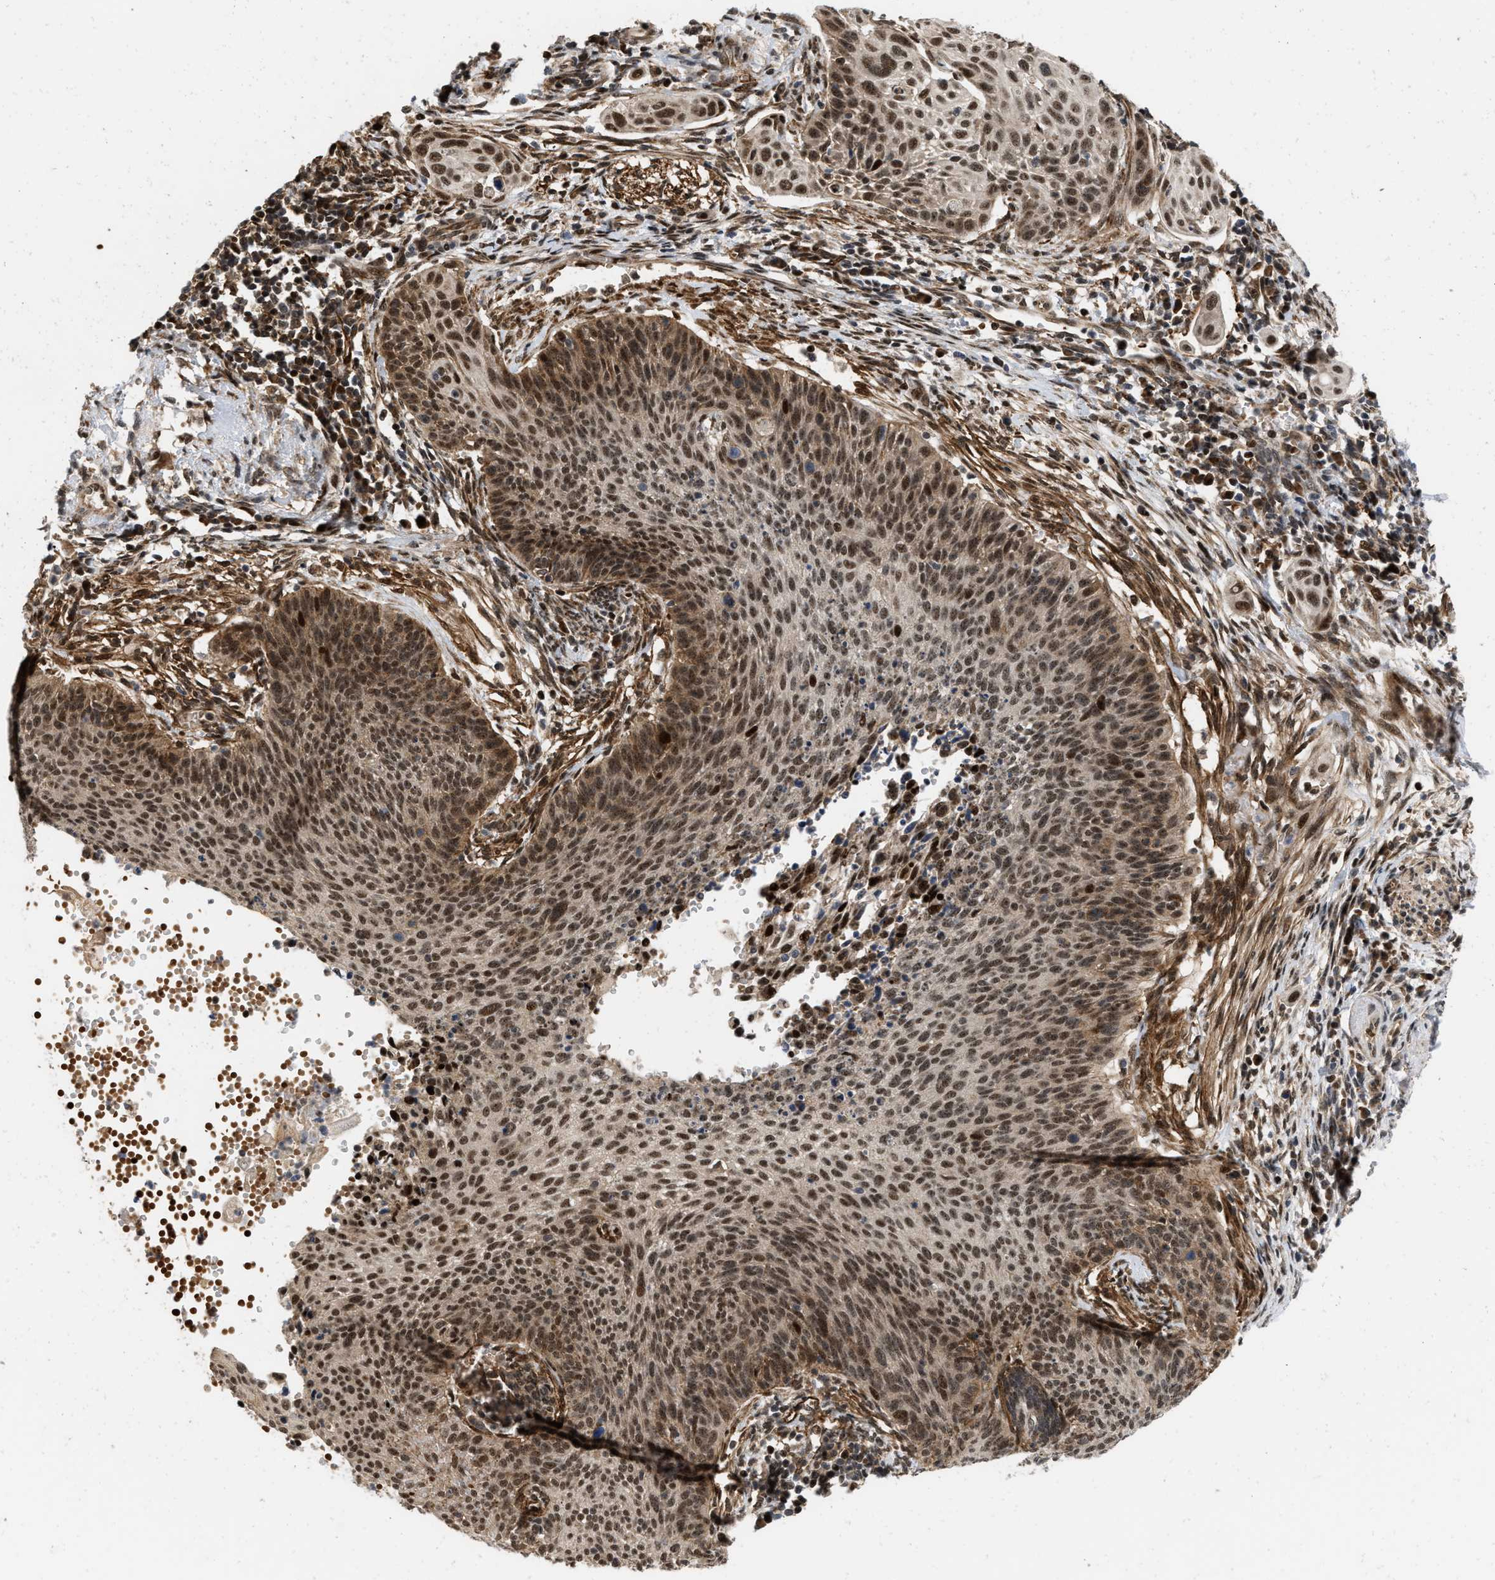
{"staining": {"intensity": "strong", "quantity": ">75%", "location": "nuclear"}, "tissue": "cervical cancer", "cell_type": "Tumor cells", "image_type": "cancer", "snomed": [{"axis": "morphology", "description": "Squamous cell carcinoma, NOS"}, {"axis": "topography", "description": "Cervix"}], "caption": "Immunohistochemical staining of cervical cancer displays strong nuclear protein staining in about >75% of tumor cells.", "gene": "ANKRD11", "patient": {"sex": "female", "age": 70}}